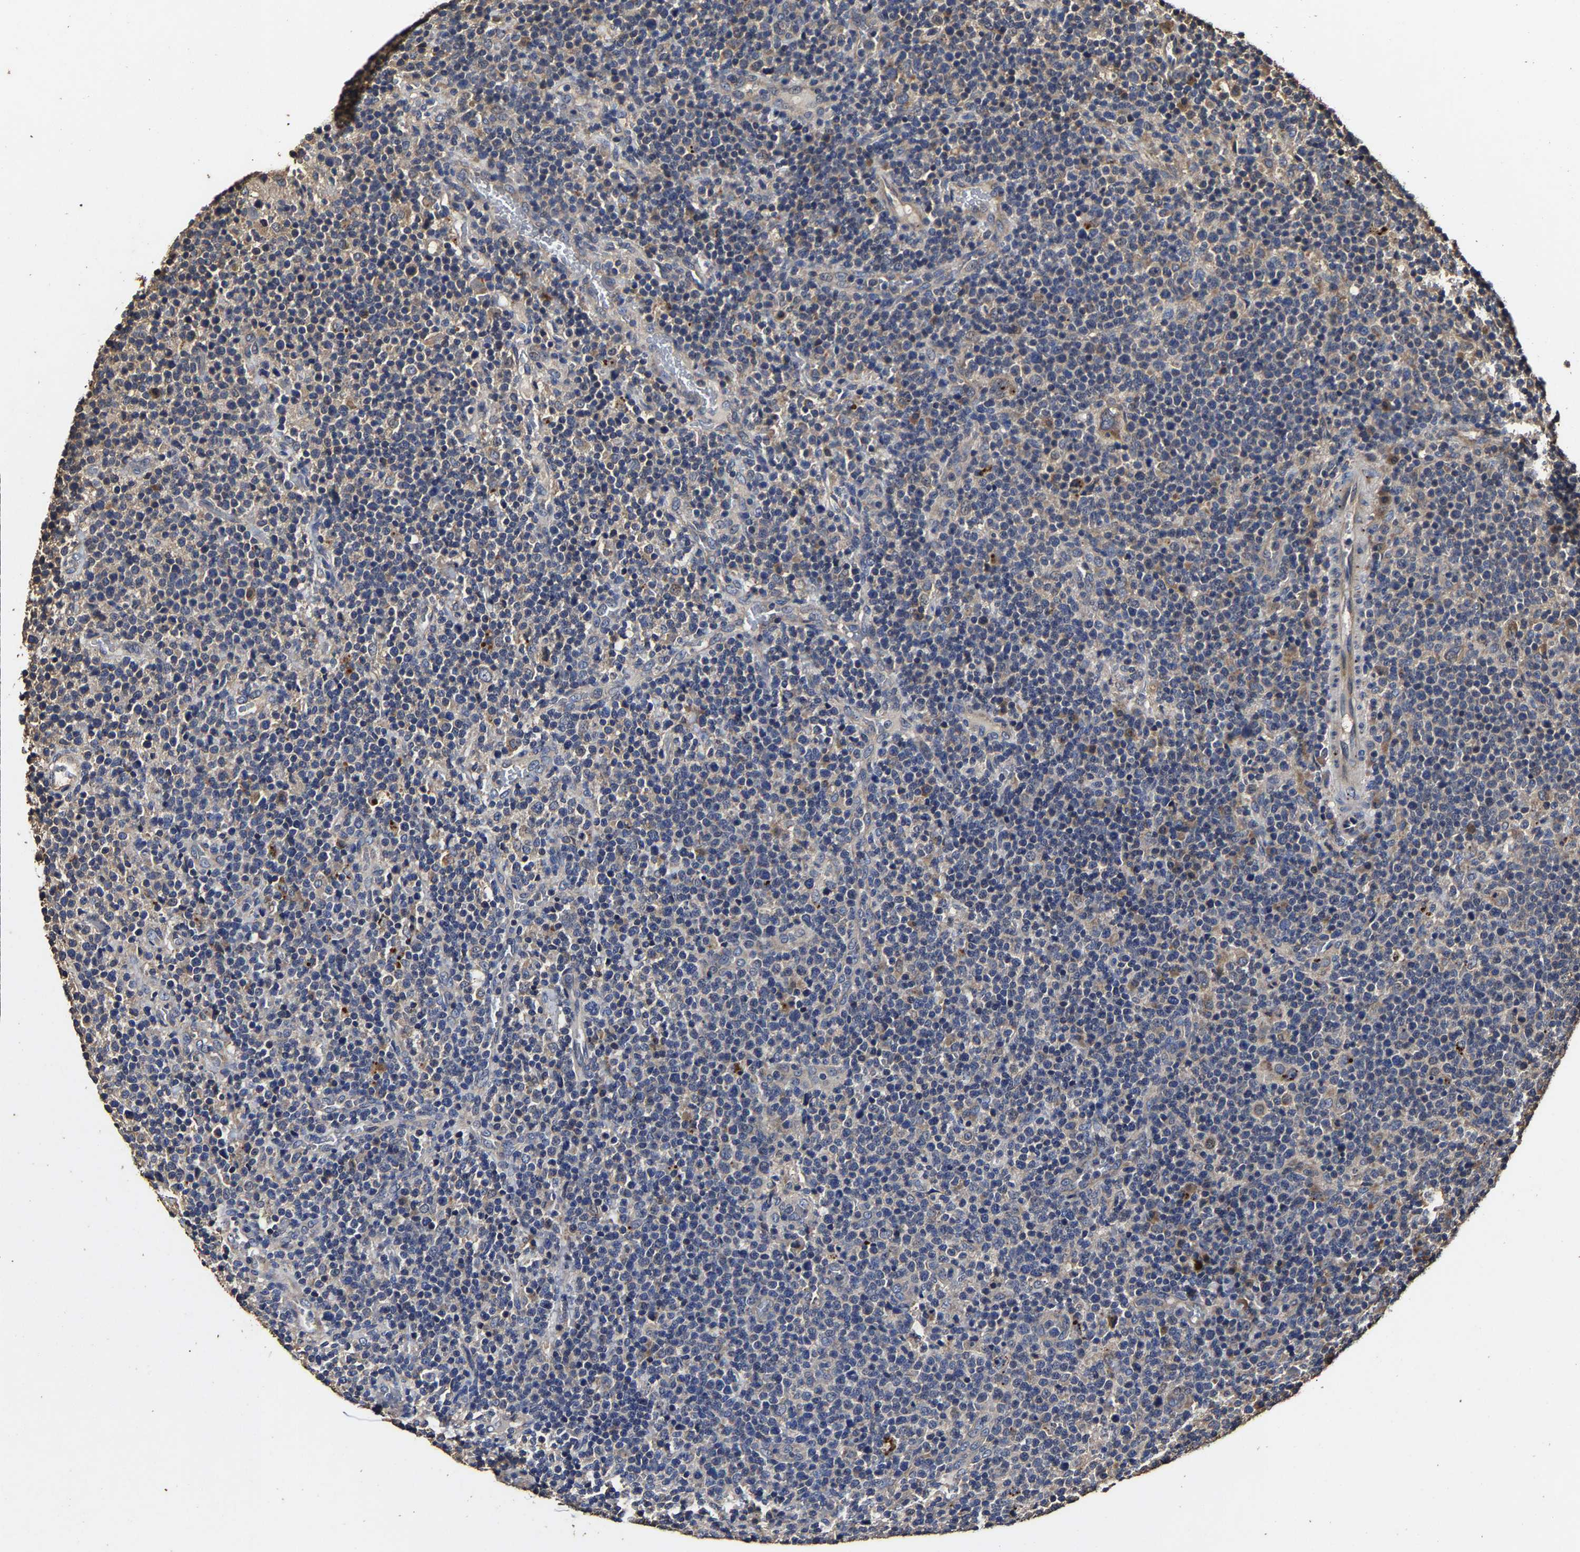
{"staining": {"intensity": "moderate", "quantity": "<25%", "location": "cytoplasmic/membranous"}, "tissue": "lymphoma", "cell_type": "Tumor cells", "image_type": "cancer", "snomed": [{"axis": "morphology", "description": "Malignant lymphoma, non-Hodgkin's type, High grade"}, {"axis": "topography", "description": "Lymph node"}], "caption": "A brown stain labels moderate cytoplasmic/membranous positivity of a protein in human lymphoma tumor cells.", "gene": "PPM1K", "patient": {"sex": "male", "age": 61}}